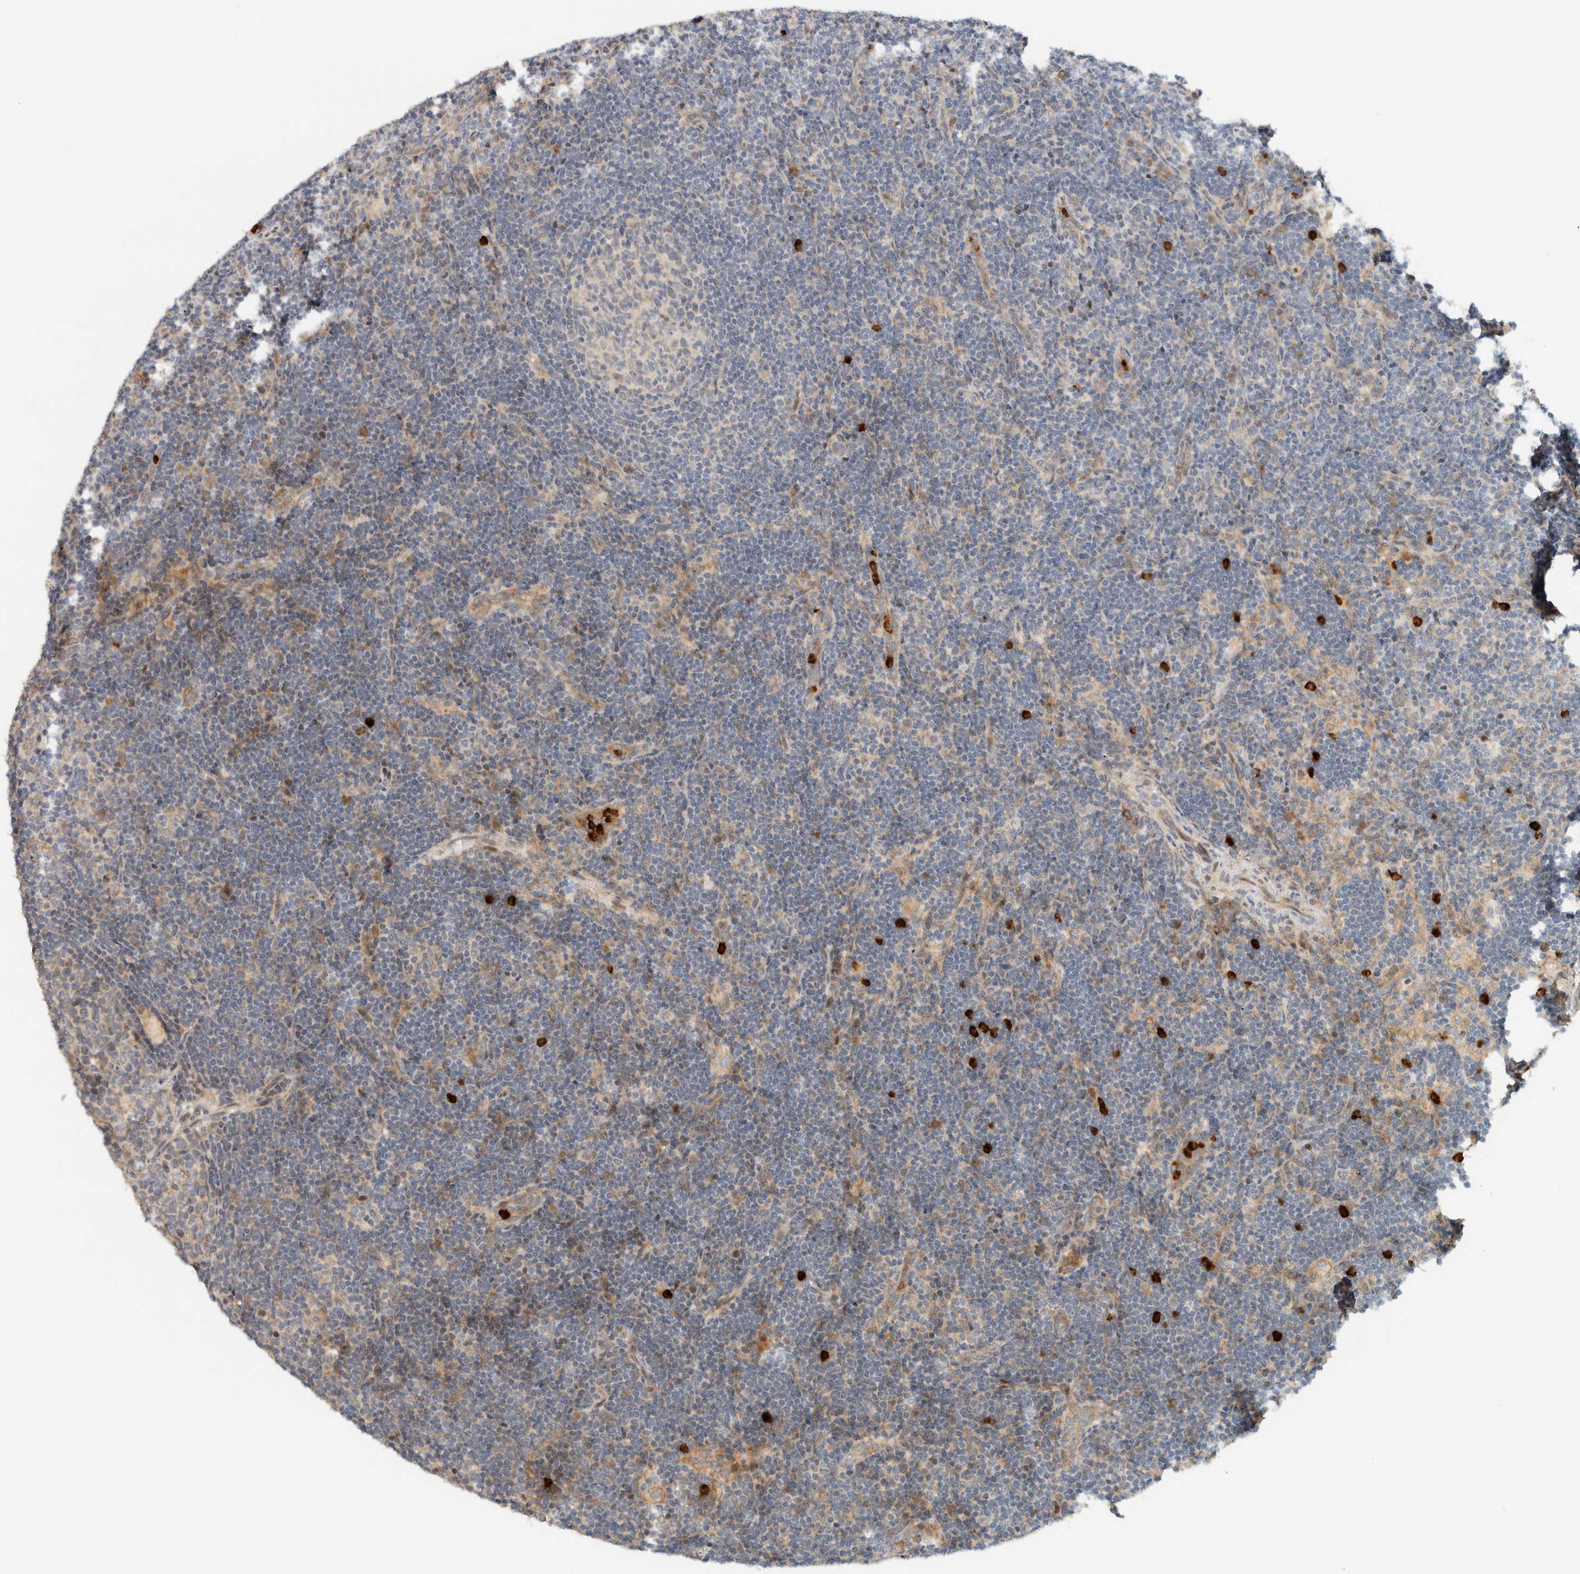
{"staining": {"intensity": "negative", "quantity": "none", "location": "none"}, "tissue": "lymph node", "cell_type": "Germinal center cells", "image_type": "normal", "snomed": [{"axis": "morphology", "description": "Normal tissue, NOS"}, {"axis": "topography", "description": "Lymph node"}], "caption": "IHC of normal human lymph node demonstrates no positivity in germinal center cells.", "gene": "CCDC171", "patient": {"sex": "female", "age": 22}}